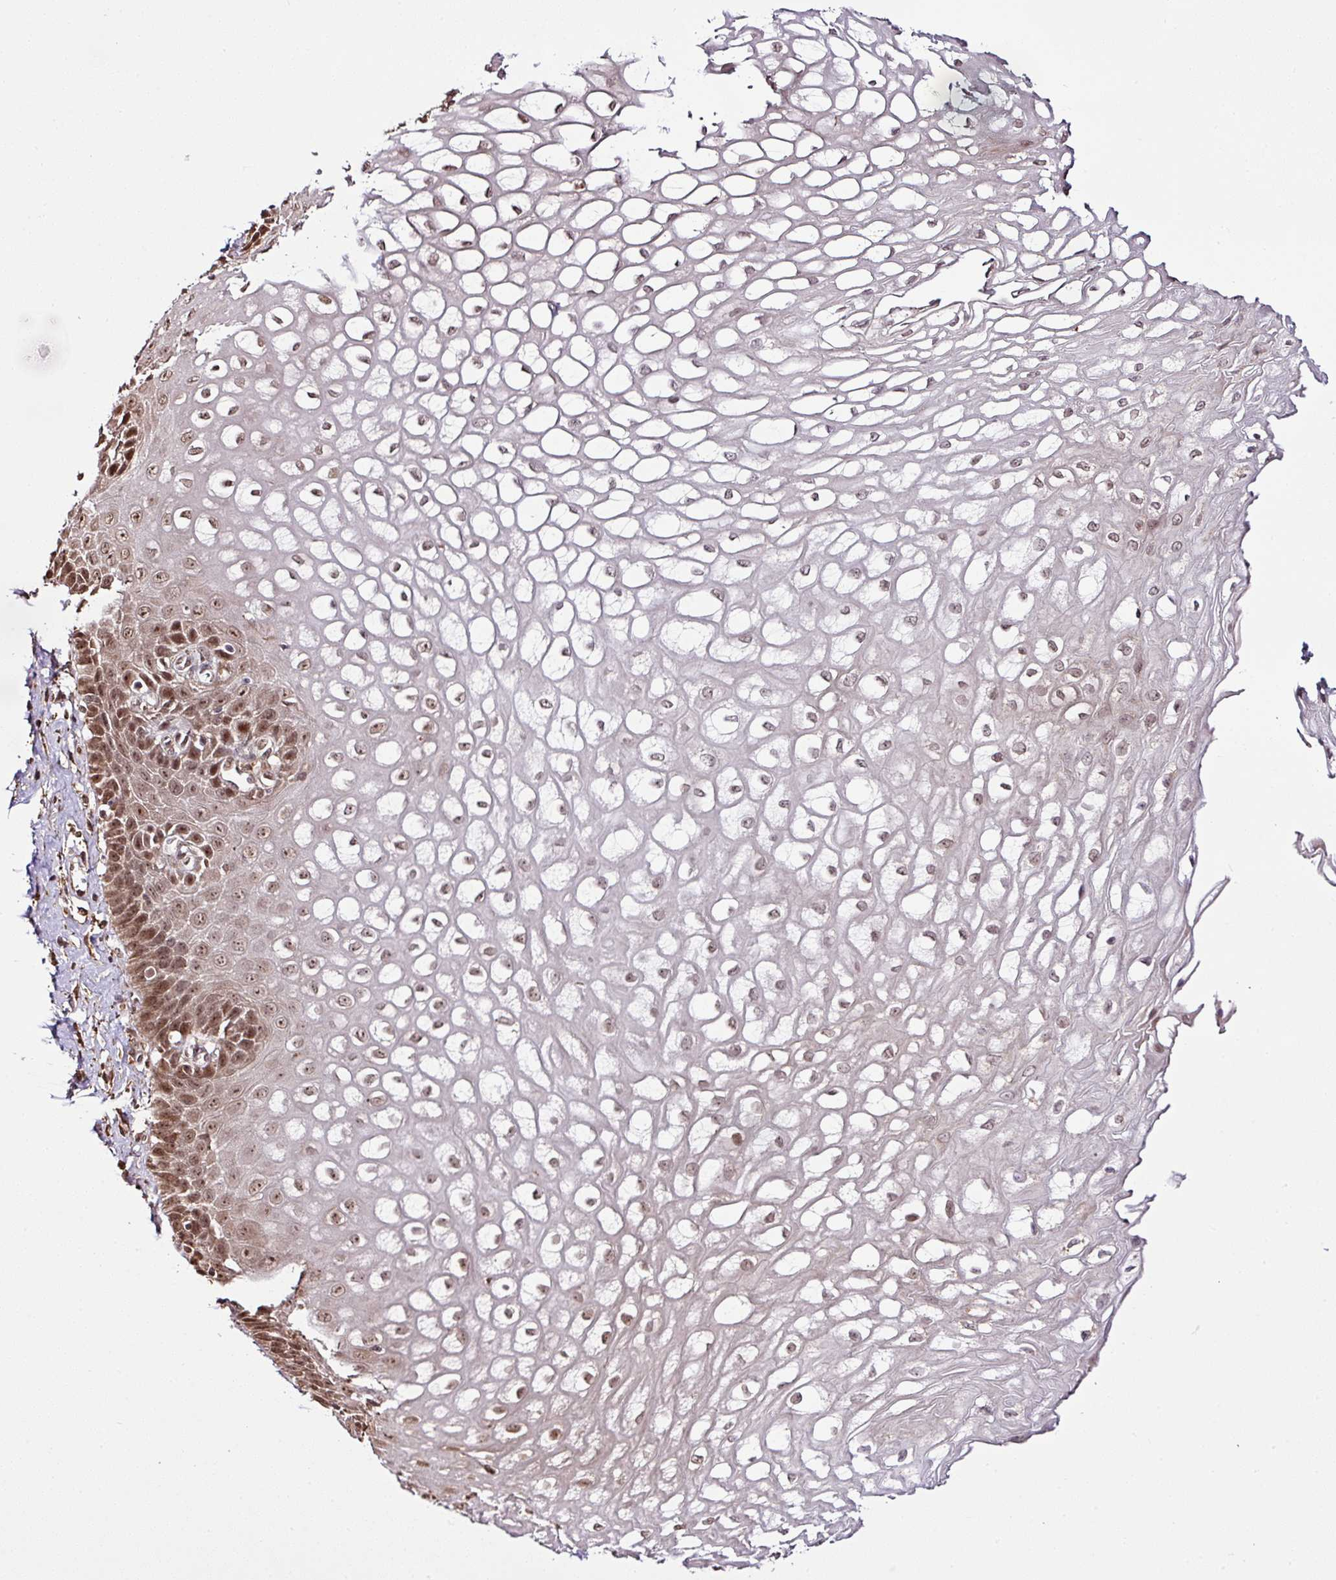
{"staining": {"intensity": "moderate", "quantity": ">75%", "location": "nuclear"}, "tissue": "esophagus", "cell_type": "Squamous epithelial cells", "image_type": "normal", "snomed": [{"axis": "morphology", "description": "Normal tissue, NOS"}, {"axis": "topography", "description": "Esophagus"}], "caption": "High-power microscopy captured an immunohistochemistry photomicrograph of normal esophagus, revealing moderate nuclear expression in approximately >75% of squamous epithelial cells. Nuclei are stained in blue.", "gene": "FAM153A", "patient": {"sex": "male", "age": 67}}